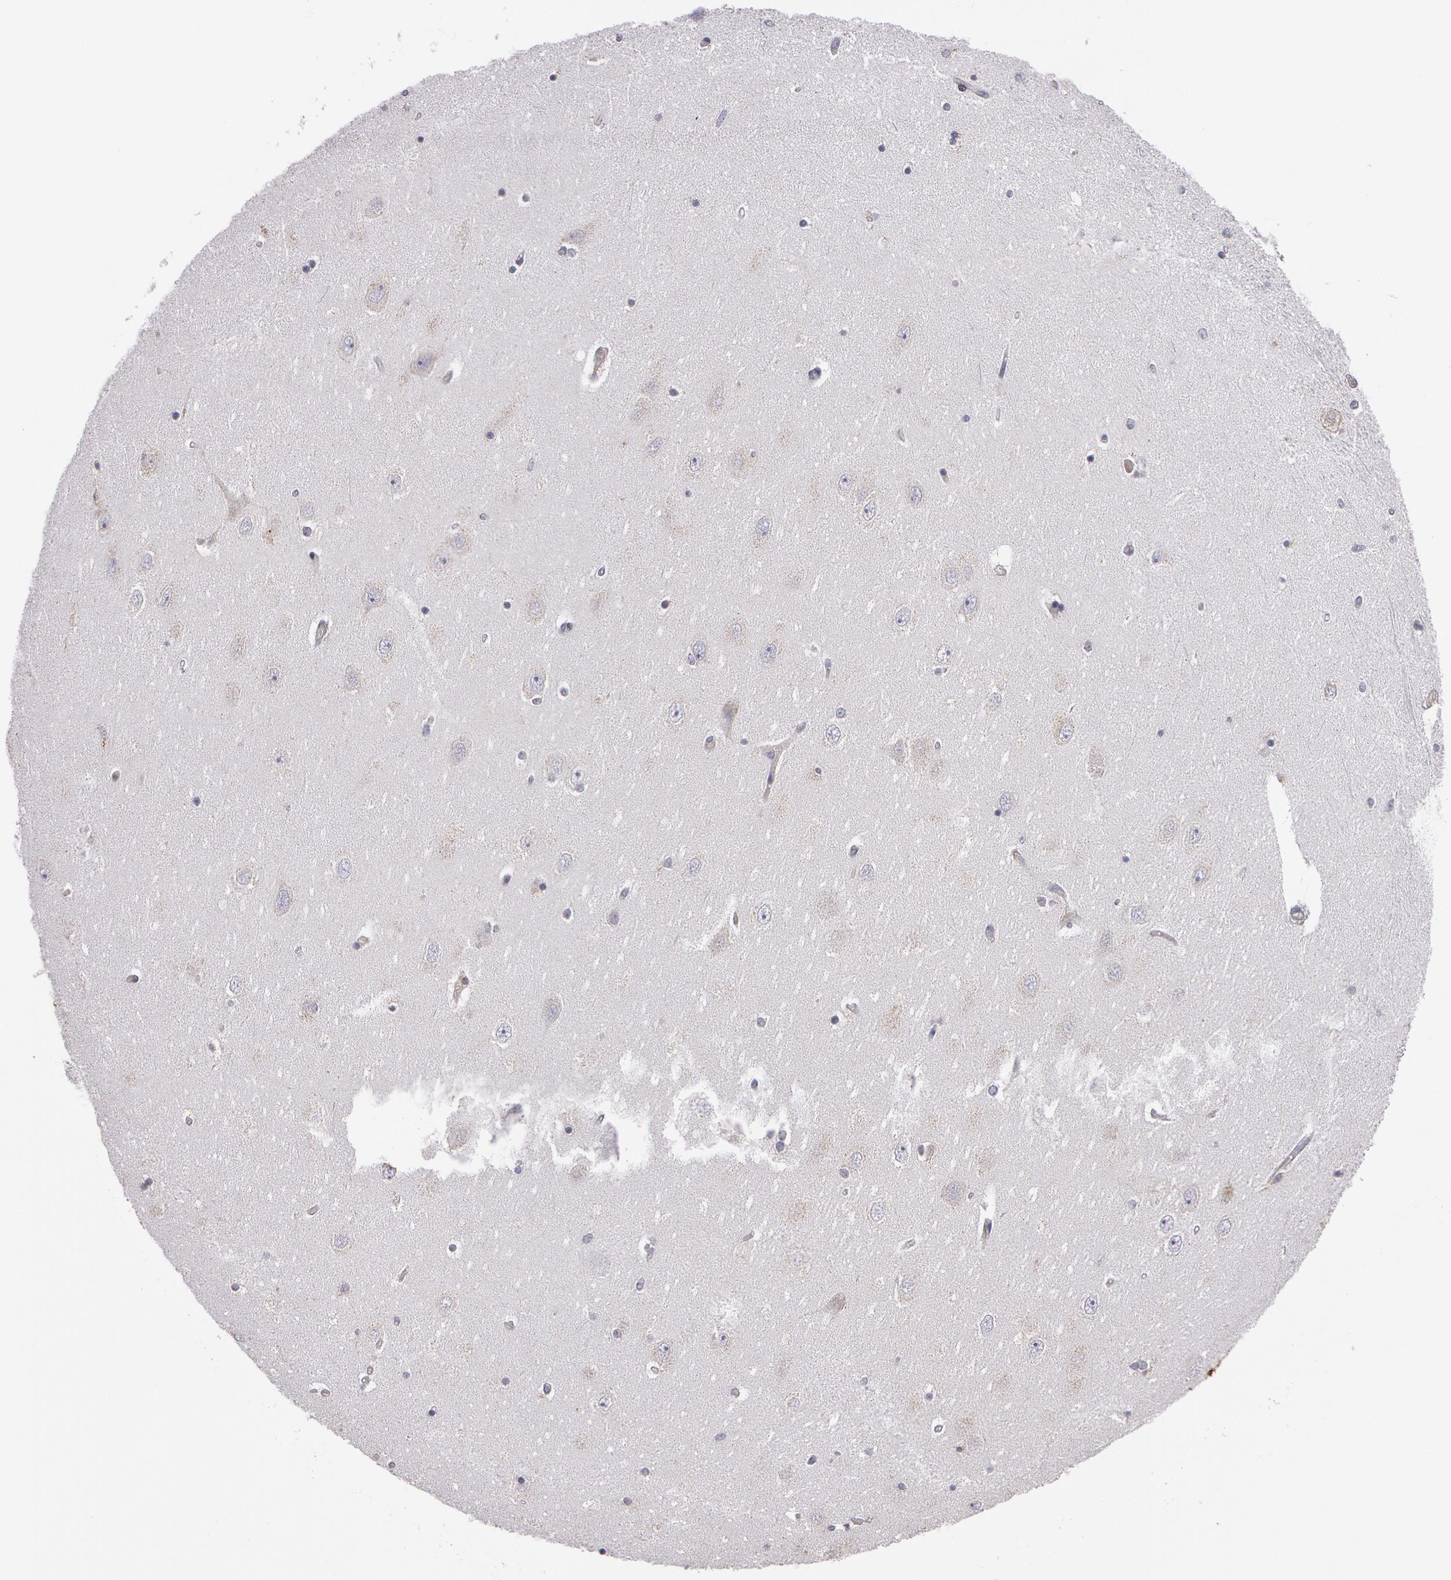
{"staining": {"intensity": "negative", "quantity": "none", "location": "none"}, "tissue": "hippocampus", "cell_type": "Glial cells", "image_type": "normal", "snomed": [{"axis": "morphology", "description": "Normal tissue, NOS"}, {"axis": "topography", "description": "Hippocampus"}], "caption": "This is a image of IHC staining of unremarkable hippocampus, which shows no positivity in glial cells.", "gene": "NEK9", "patient": {"sex": "female", "age": 54}}